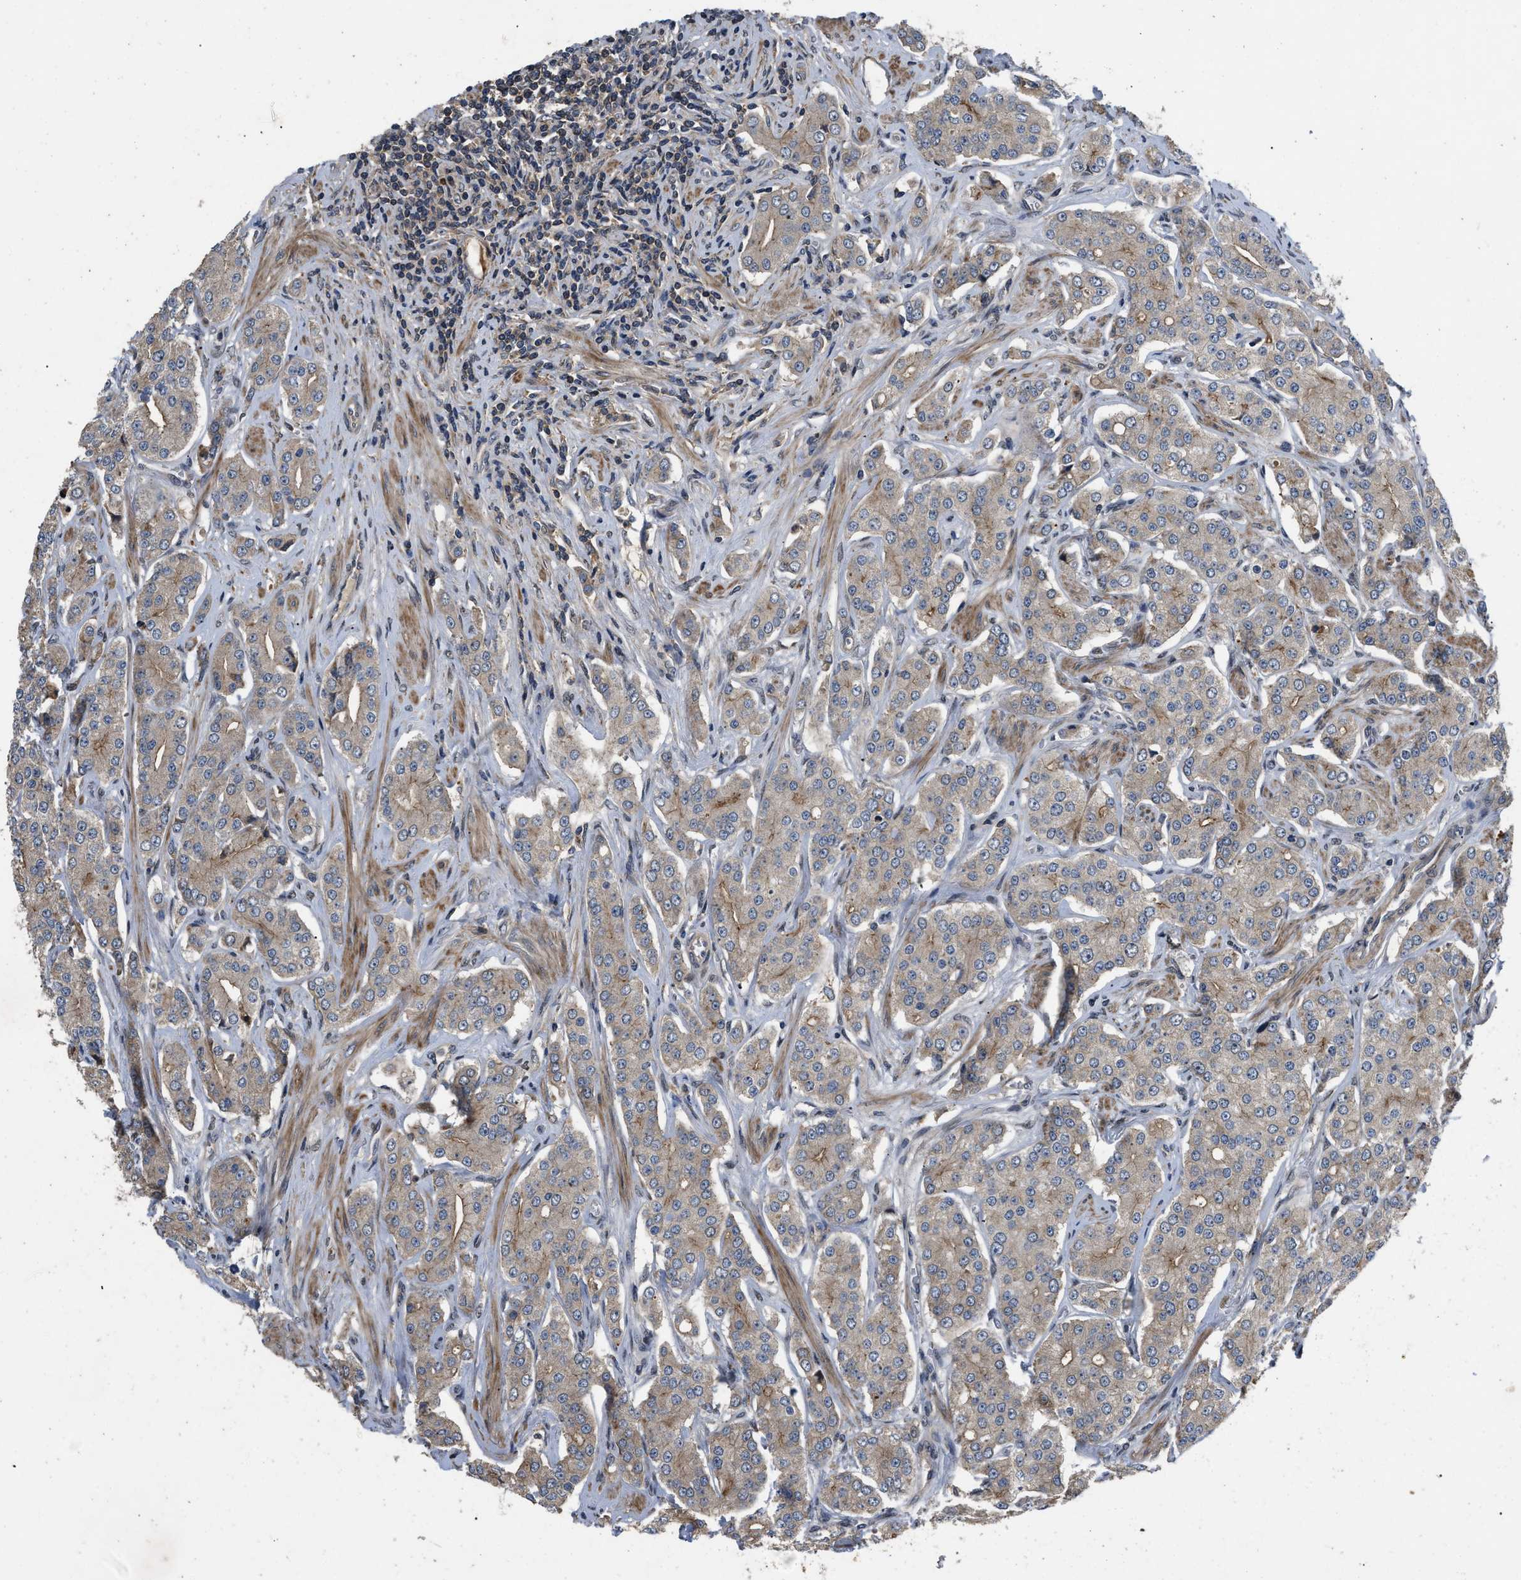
{"staining": {"intensity": "moderate", "quantity": "25%-75%", "location": "cytoplasmic/membranous"}, "tissue": "prostate cancer", "cell_type": "Tumor cells", "image_type": "cancer", "snomed": [{"axis": "morphology", "description": "Adenocarcinoma, Low grade"}, {"axis": "topography", "description": "Prostate"}], "caption": "An IHC image of tumor tissue is shown. Protein staining in brown highlights moderate cytoplasmic/membranous positivity in prostate adenocarcinoma (low-grade) within tumor cells.", "gene": "PRDM14", "patient": {"sex": "male", "age": 69}}